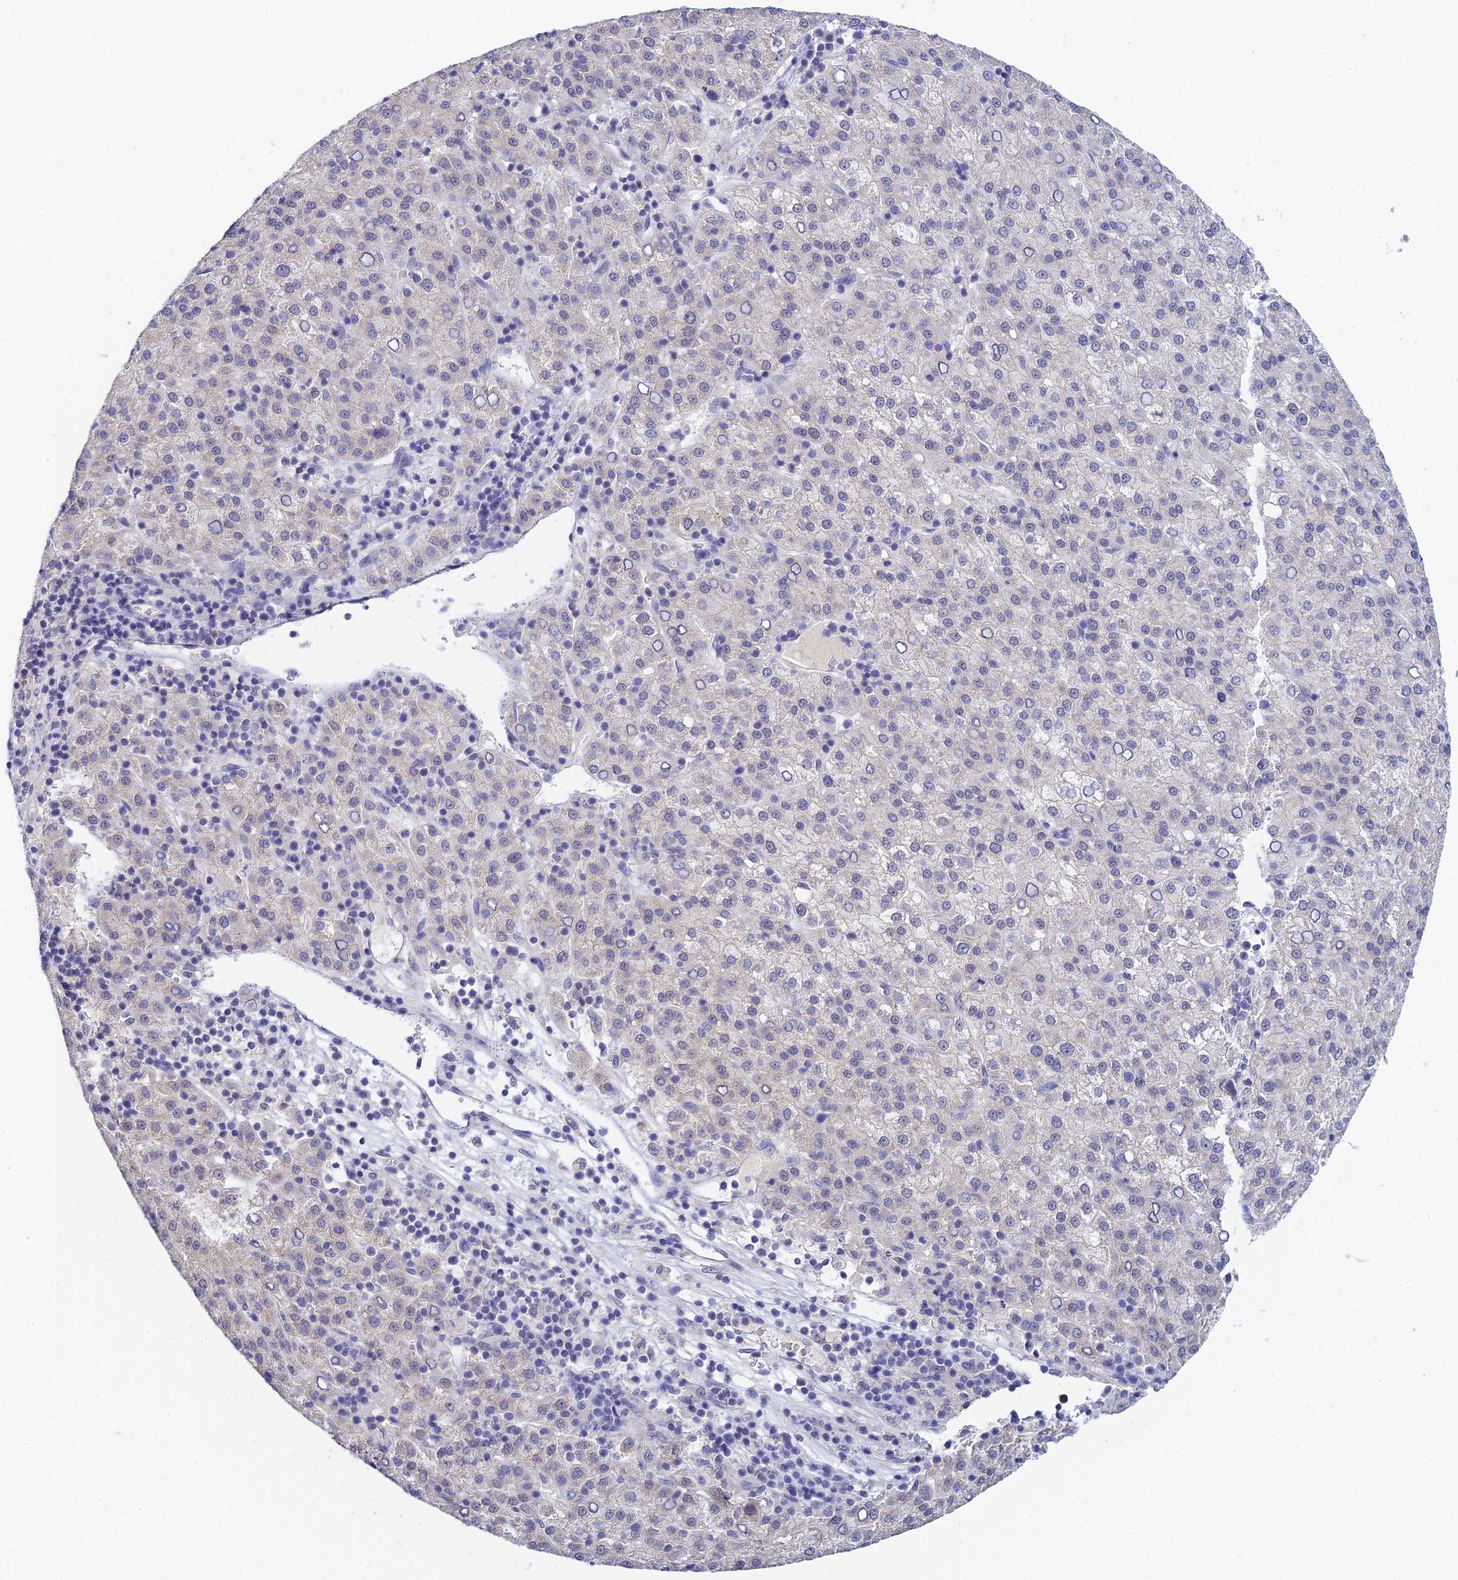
{"staining": {"intensity": "negative", "quantity": "none", "location": "none"}, "tissue": "liver cancer", "cell_type": "Tumor cells", "image_type": "cancer", "snomed": [{"axis": "morphology", "description": "Carcinoma, Hepatocellular, NOS"}, {"axis": "topography", "description": "Liver"}], "caption": "This is a micrograph of IHC staining of hepatocellular carcinoma (liver), which shows no staining in tumor cells. Brightfield microscopy of immunohistochemistry (IHC) stained with DAB (3,3'-diaminobenzidine) (brown) and hematoxylin (blue), captured at high magnification.", "gene": "HOXB1", "patient": {"sex": "female", "age": 58}}